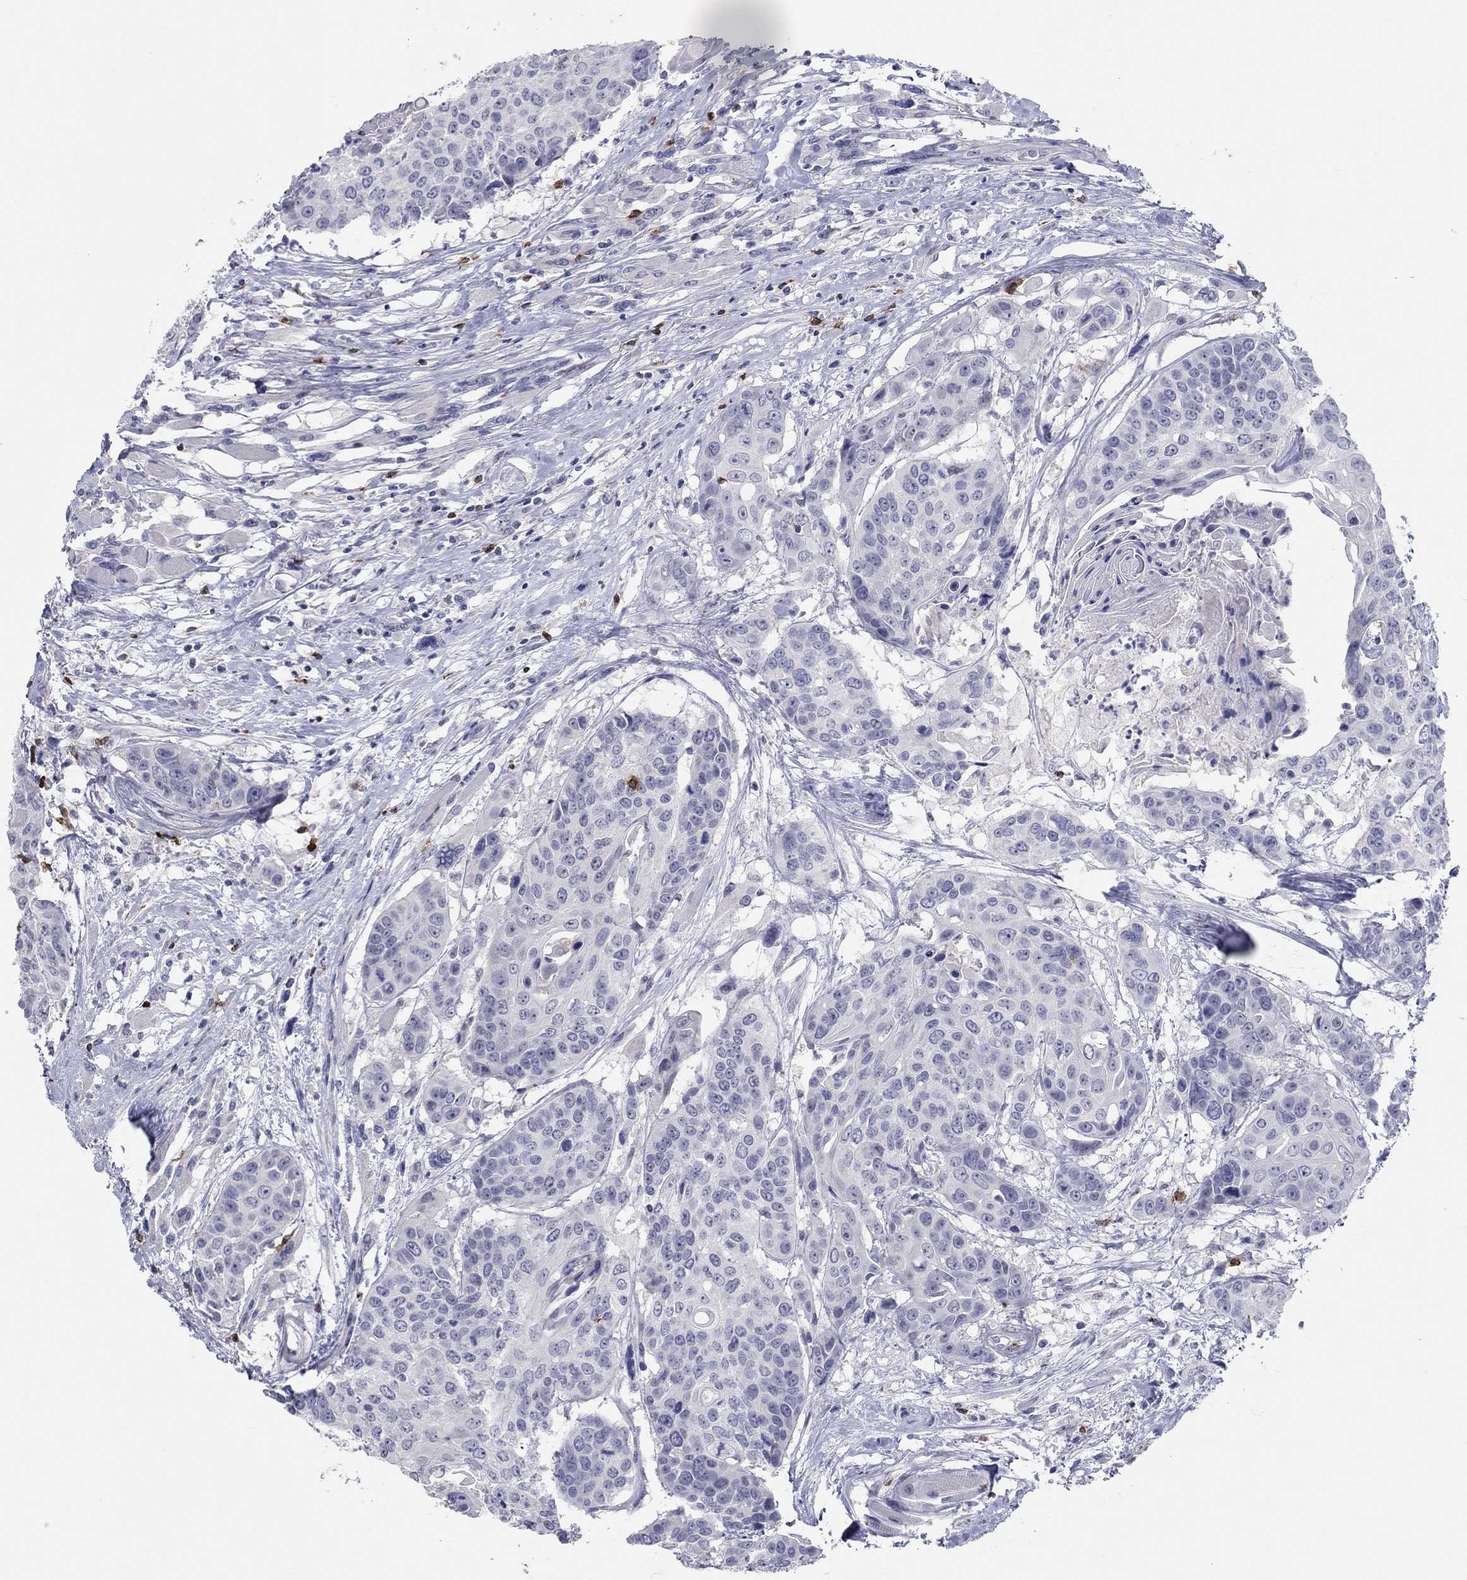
{"staining": {"intensity": "negative", "quantity": "none", "location": "none"}, "tissue": "head and neck cancer", "cell_type": "Tumor cells", "image_type": "cancer", "snomed": [{"axis": "morphology", "description": "Squamous cell carcinoma, NOS"}, {"axis": "topography", "description": "Oral tissue"}, {"axis": "topography", "description": "Head-Neck"}], "caption": "There is no significant positivity in tumor cells of head and neck squamous cell carcinoma. (Immunohistochemistry (ihc), brightfield microscopy, high magnification).", "gene": "ITGAE", "patient": {"sex": "male", "age": 56}}